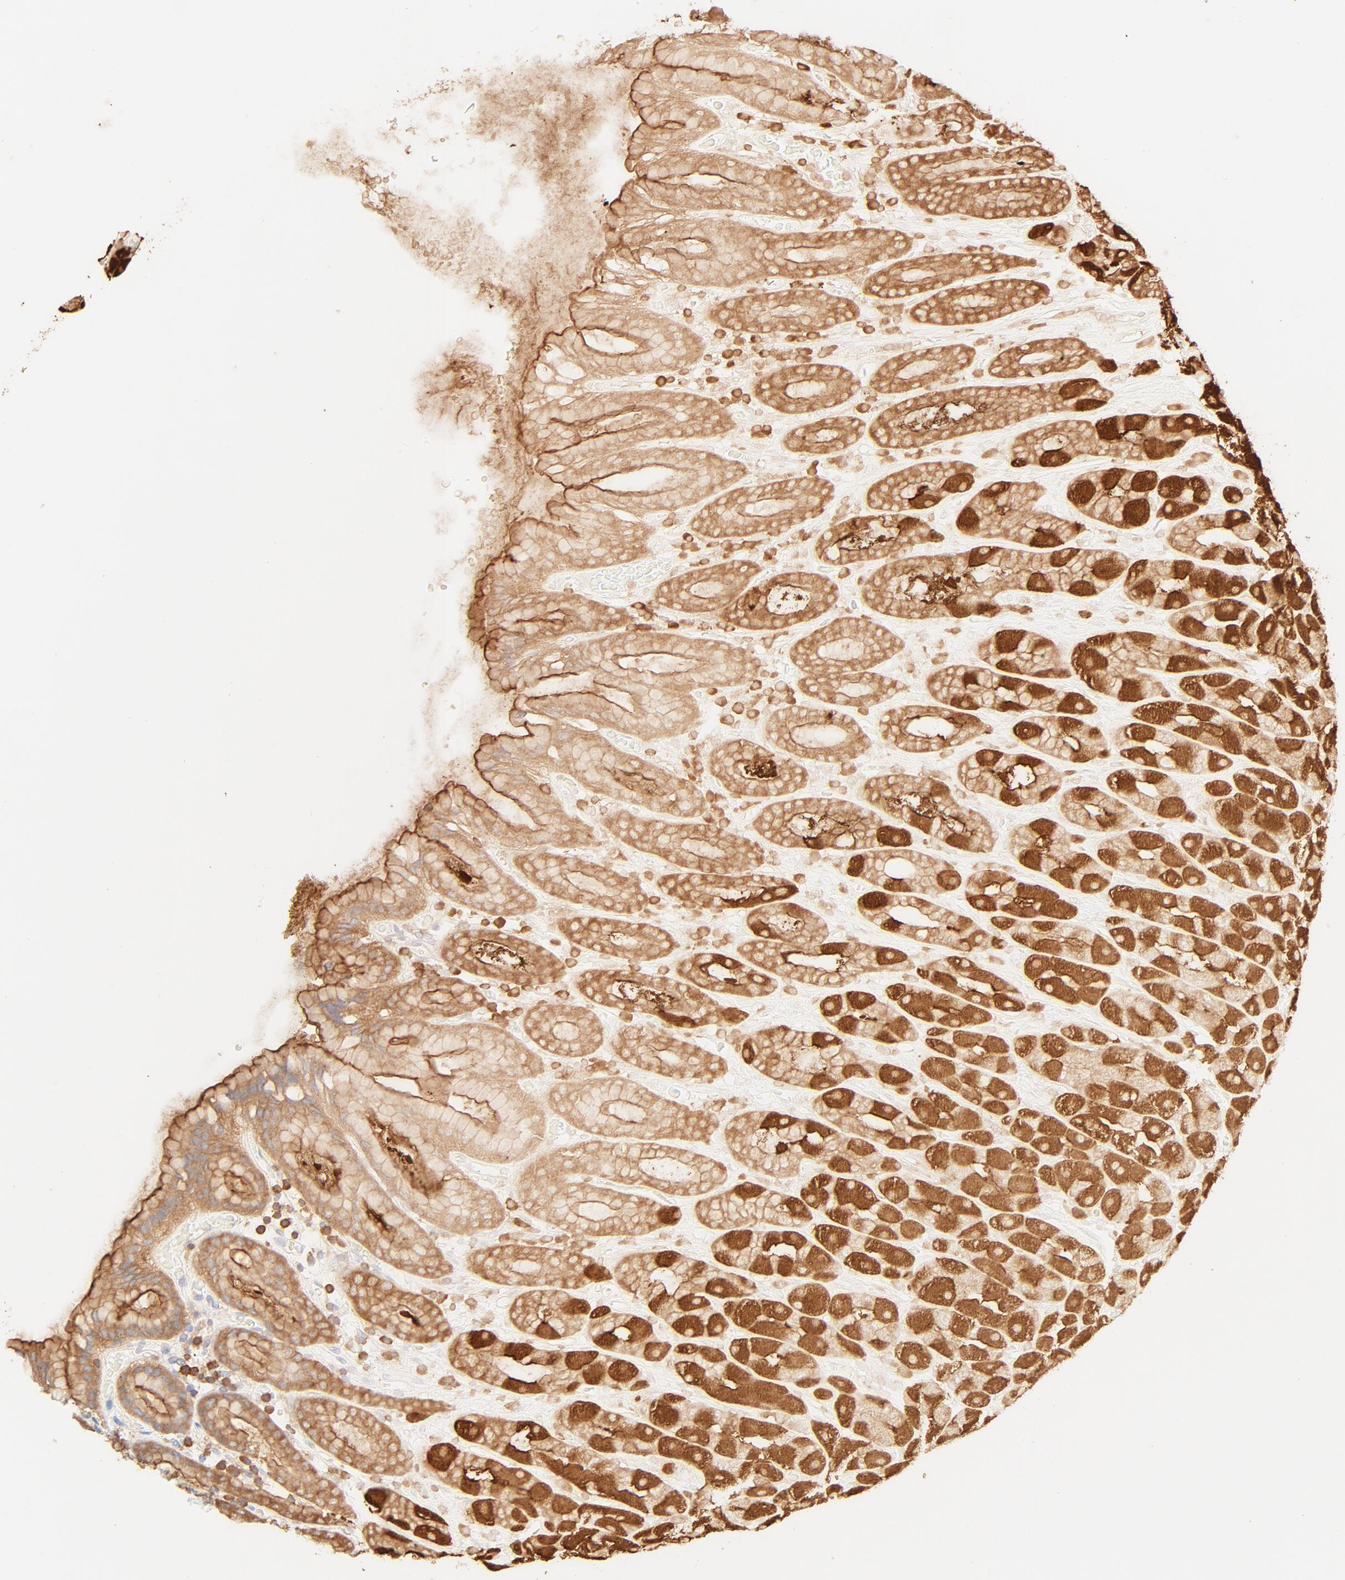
{"staining": {"intensity": "strong", "quantity": ">75%", "location": "cytoplasmic/membranous"}, "tissue": "stomach", "cell_type": "Glandular cells", "image_type": "normal", "snomed": [{"axis": "morphology", "description": "Normal tissue, NOS"}, {"axis": "topography", "description": "Stomach, upper"}], "caption": "Brown immunohistochemical staining in benign stomach displays strong cytoplasmic/membranous staining in approximately >75% of glandular cells. The protein of interest is shown in brown color, while the nuclei are stained blue.", "gene": "EZR", "patient": {"sex": "male", "age": 68}}